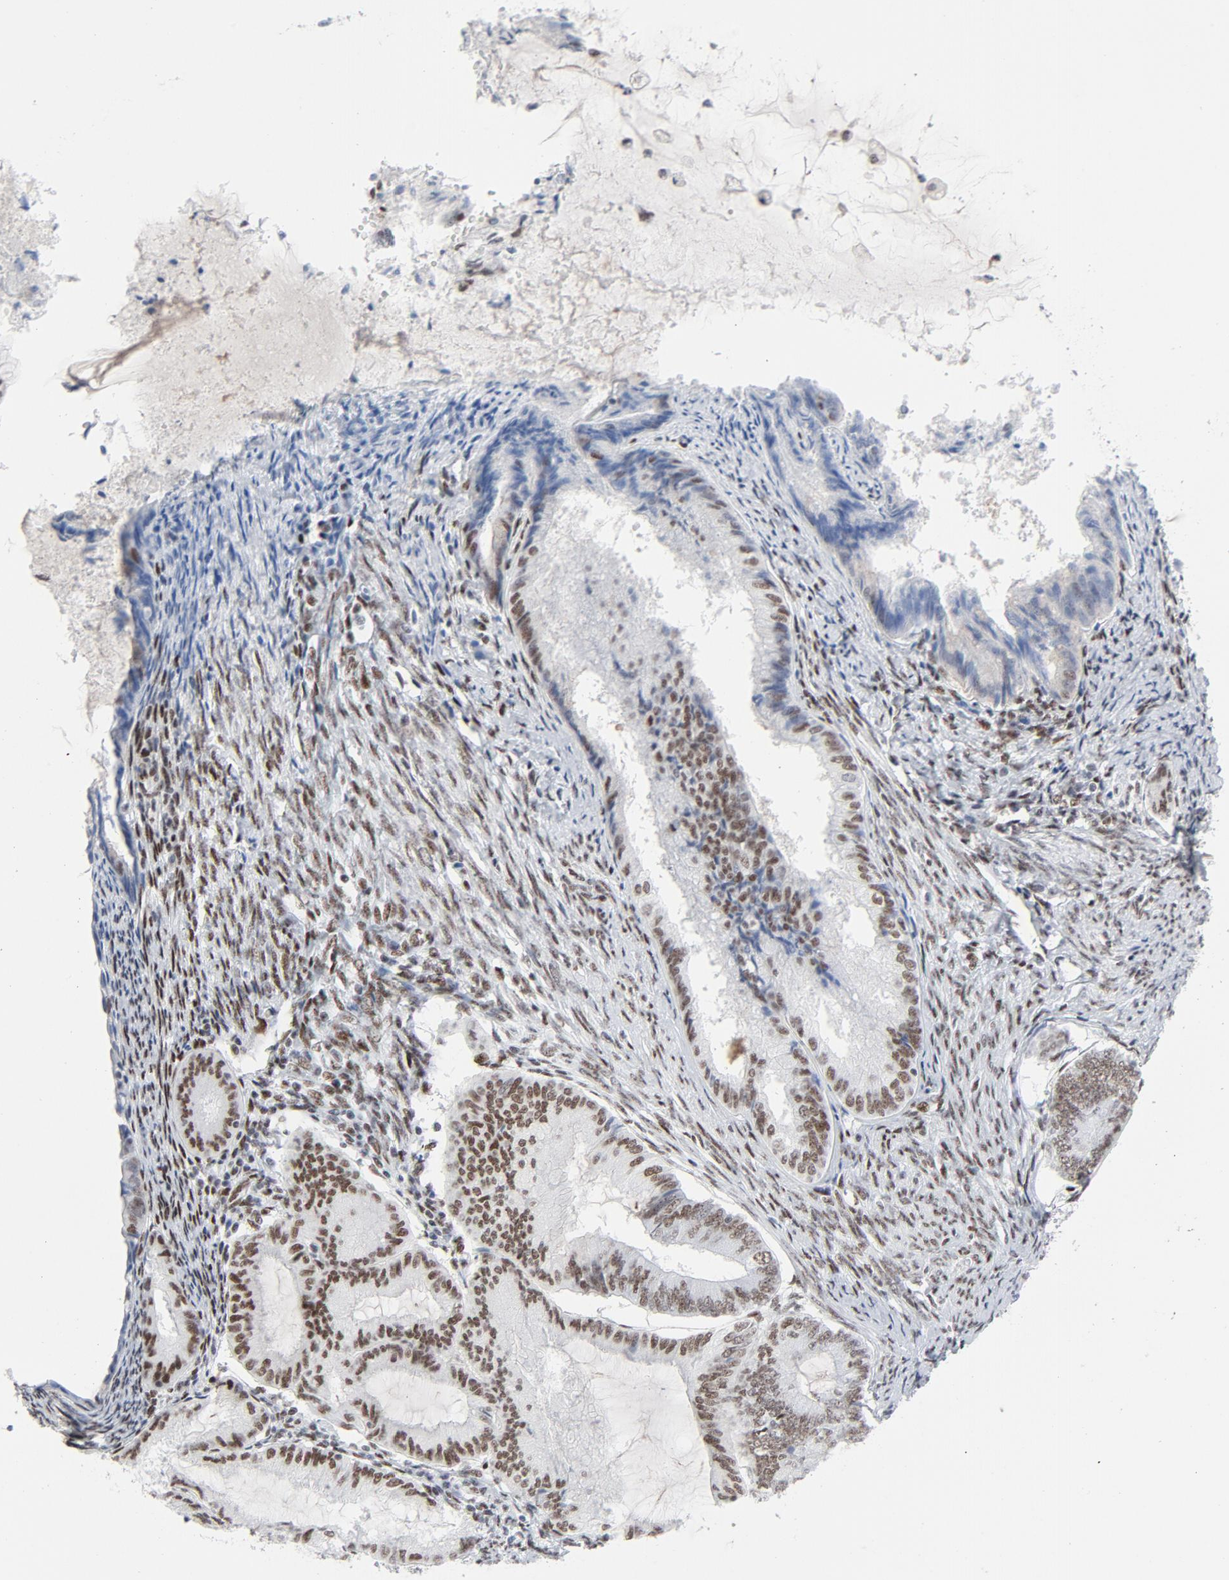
{"staining": {"intensity": "moderate", "quantity": ">75%", "location": "nuclear"}, "tissue": "endometrial cancer", "cell_type": "Tumor cells", "image_type": "cancer", "snomed": [{"axis": "morphology", "description": "Adenocarcinoma, NOS"}, {"axis": "topography", "description": "Endometrium"}], "caption": "This micrograph displays endometrial adenocarcinoma stained with immunohistochemistry to label a protein in brown. The nuclear of tumor cells show moderate positivity for the protein. Nuclei are counter-stained blue.", "gene": "HSF1", "patient": {"sex": "female", "age": 86}}